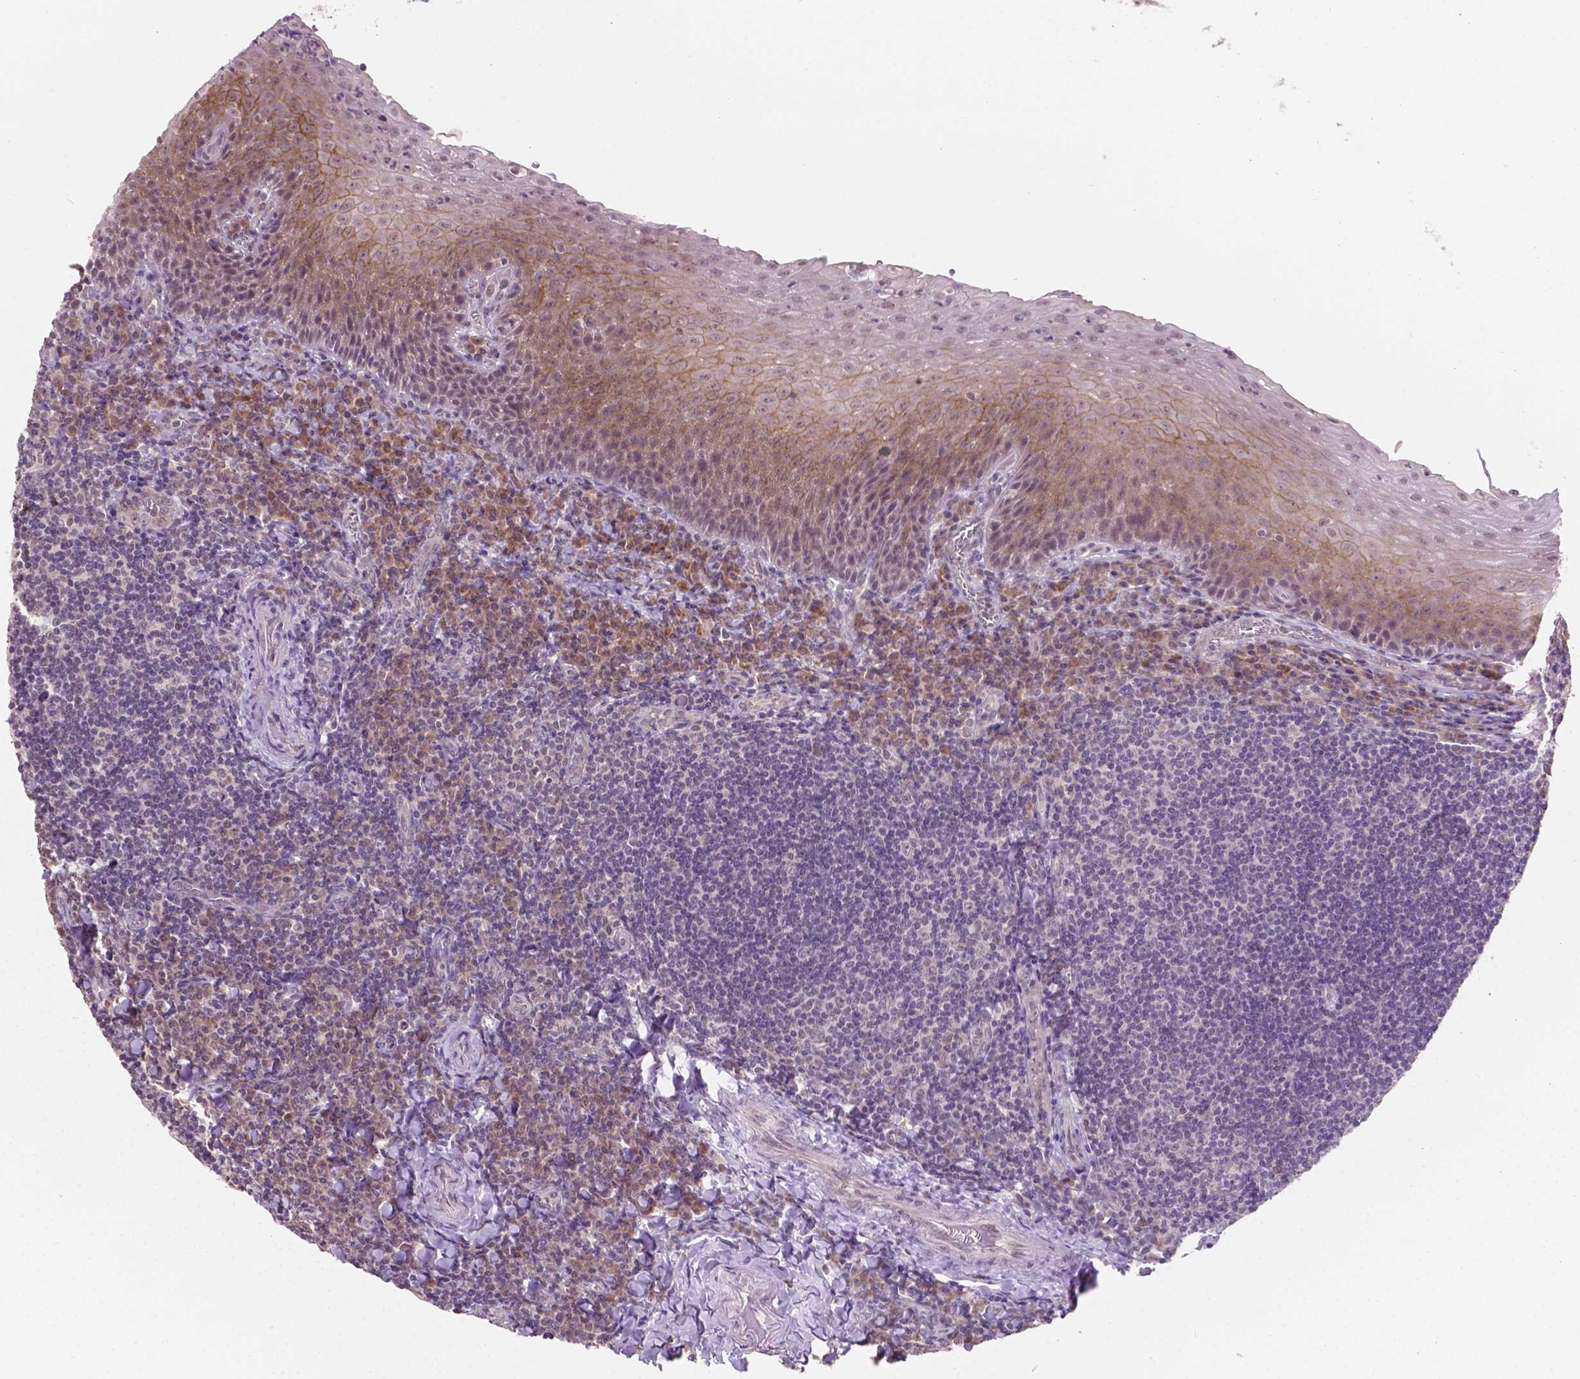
{"staining": {"intensity": "negative", "quantity": "none", "location": "none"}, "tissue": "tonsil", "cell_type": "Germinal center cells", "image_type": "normal", "snomed": [{"axis": "morphology", "description": "Normal tissue, NOS"}, {"axis": "morphology", "description": "Inflammation, NOS"}, {"axis": "topography", "description": "Tonsil"}], "caption": "This photomicrograph is of unremarkable tonsil stained with IHC to label a protein in brown with the nuclei are counter-stained blue. There is no positivity in germinal center cells.", "gene": "SHLD3", "patient": {"sex": "female", "age": 31}}